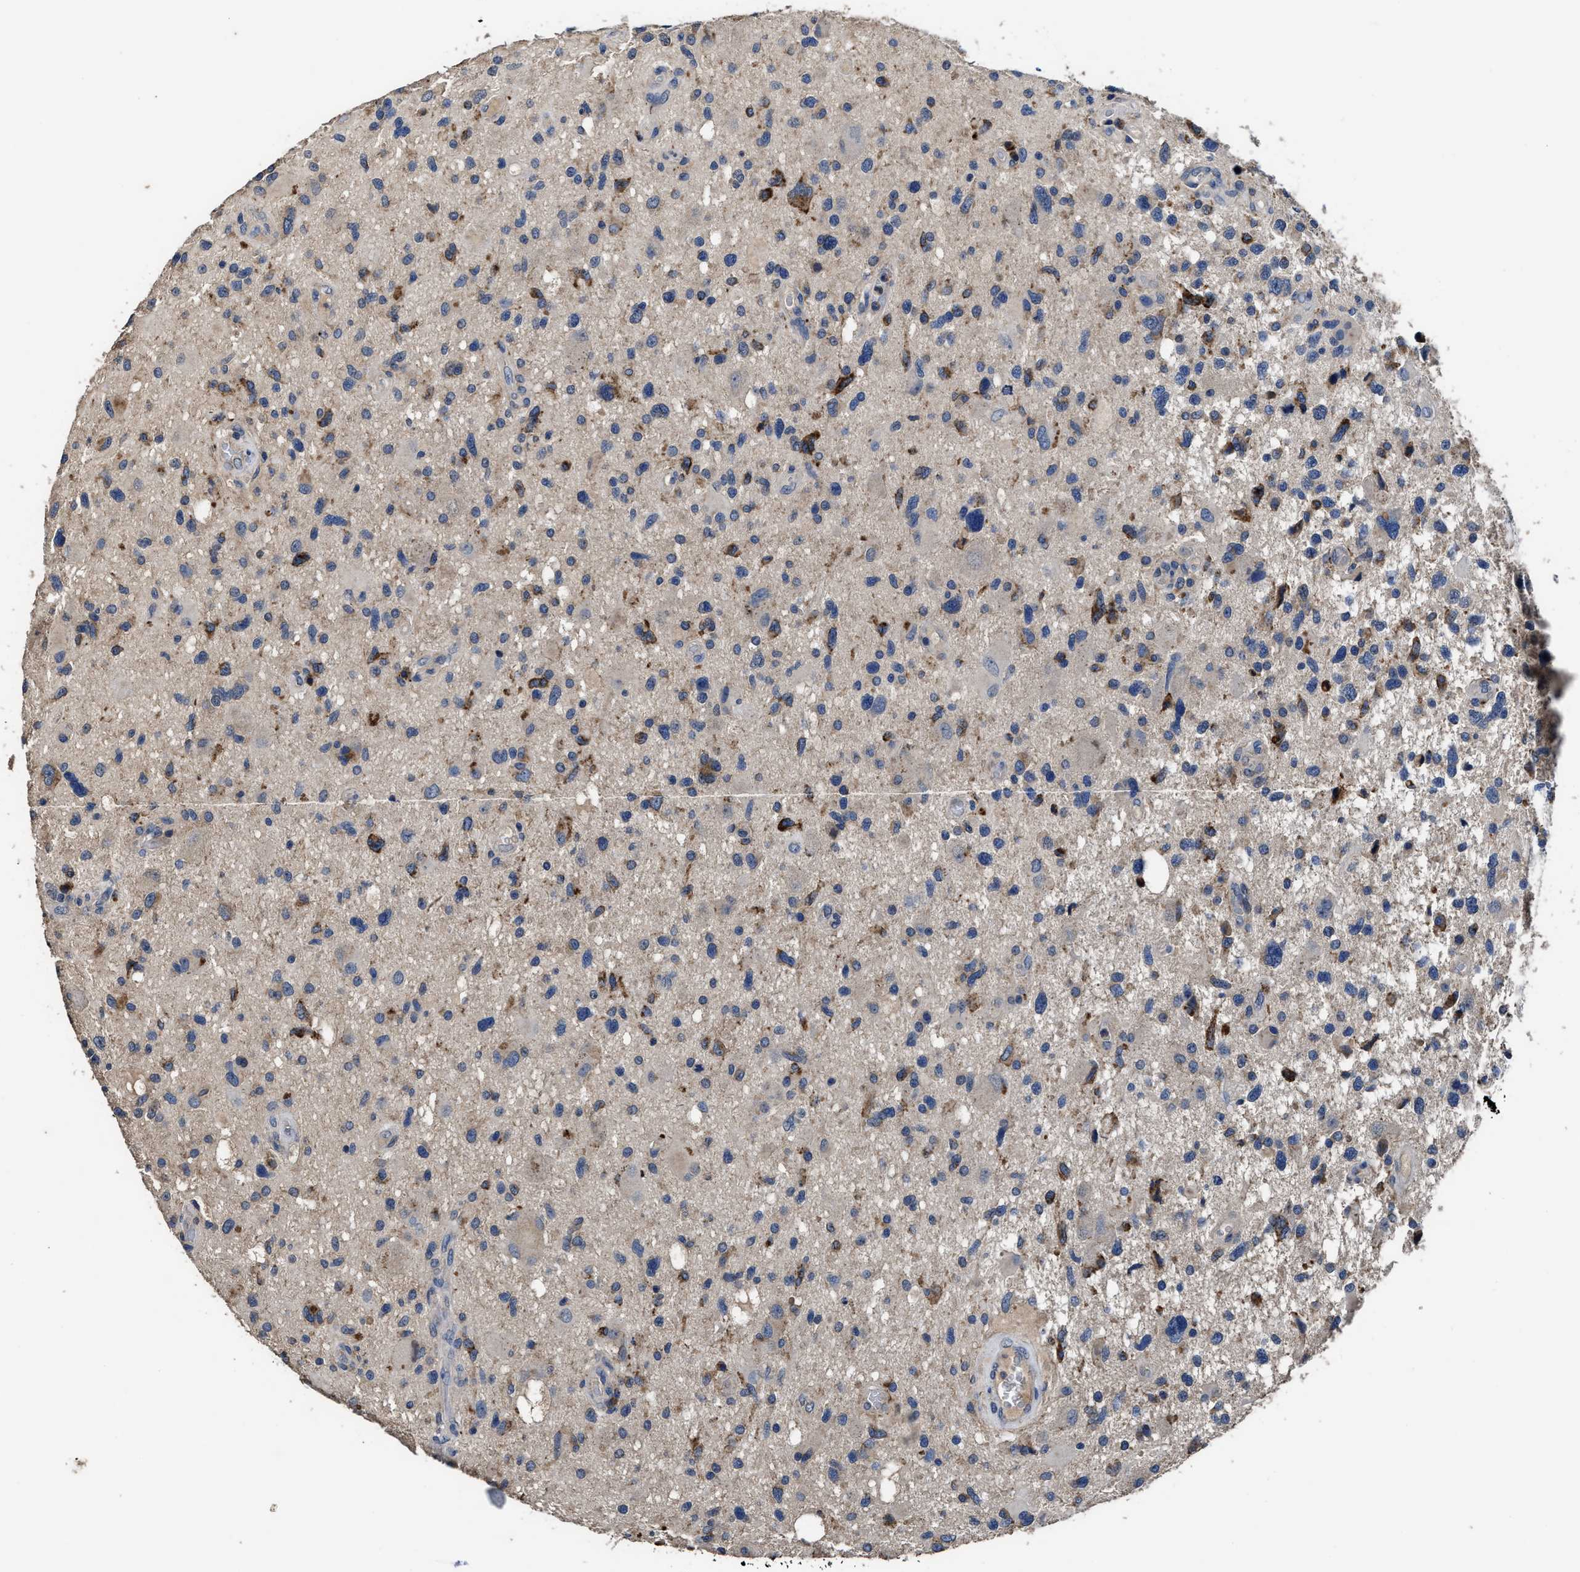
{"staining": {"intensity": "moderate", "quantity": "<25%", "location": "cytoplasmic/membranous"}, "tissue": "glioma", "cell_type": "Tumor cells", "image_type": "cancer", "snomed": [{"axis": "morphology", "description": "Glioma, malignant, High grade"}, {"axis": "topography", "description": "Brain"}], "caption": "This is an image of IHC staining of glioma, which shows moderate positivity in the cytoplasmic/membranous of tumor cells.", "gene": "UBR4", "patient": {"sex": "male", "age": 33}}